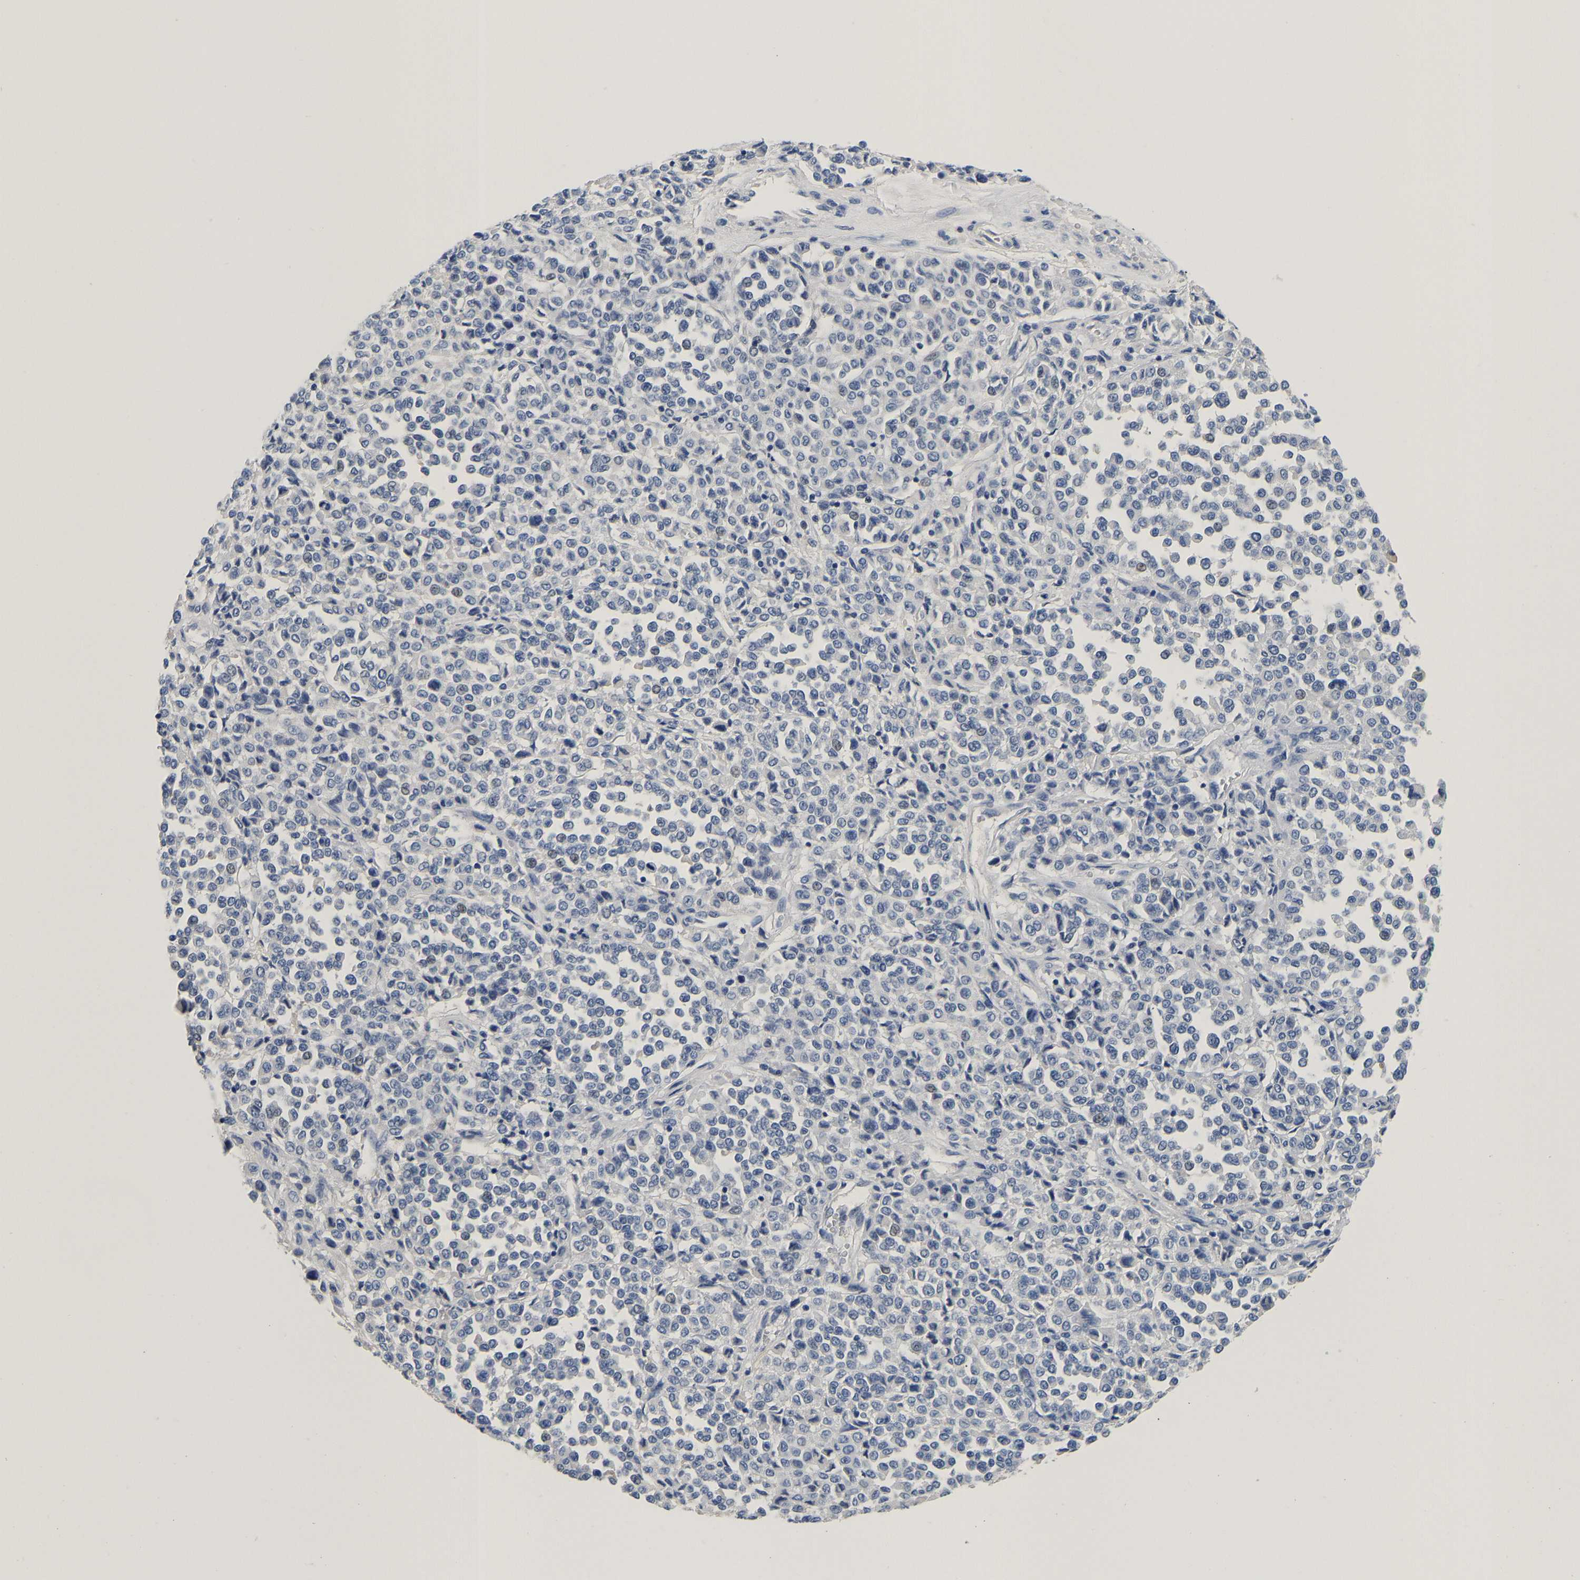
{"staining": {"intensity": "negative", "quantity": "none", "location": "none"}, "tissue": "melanoma", "cell_type": "Tumor cells", "image_type": "cancer", "snomed": [{"axis": "morphology", "description": "Malignant melanoma, Metastatic site"}, {"axis": "topography", "description": "Pancreas"}], "caption": "IHC of human malignant melanoma (metastatic site) demonstrates no staining in tumor cells.", "gene": "PCK2", "patient": {"sex": "female", "age": 30}}